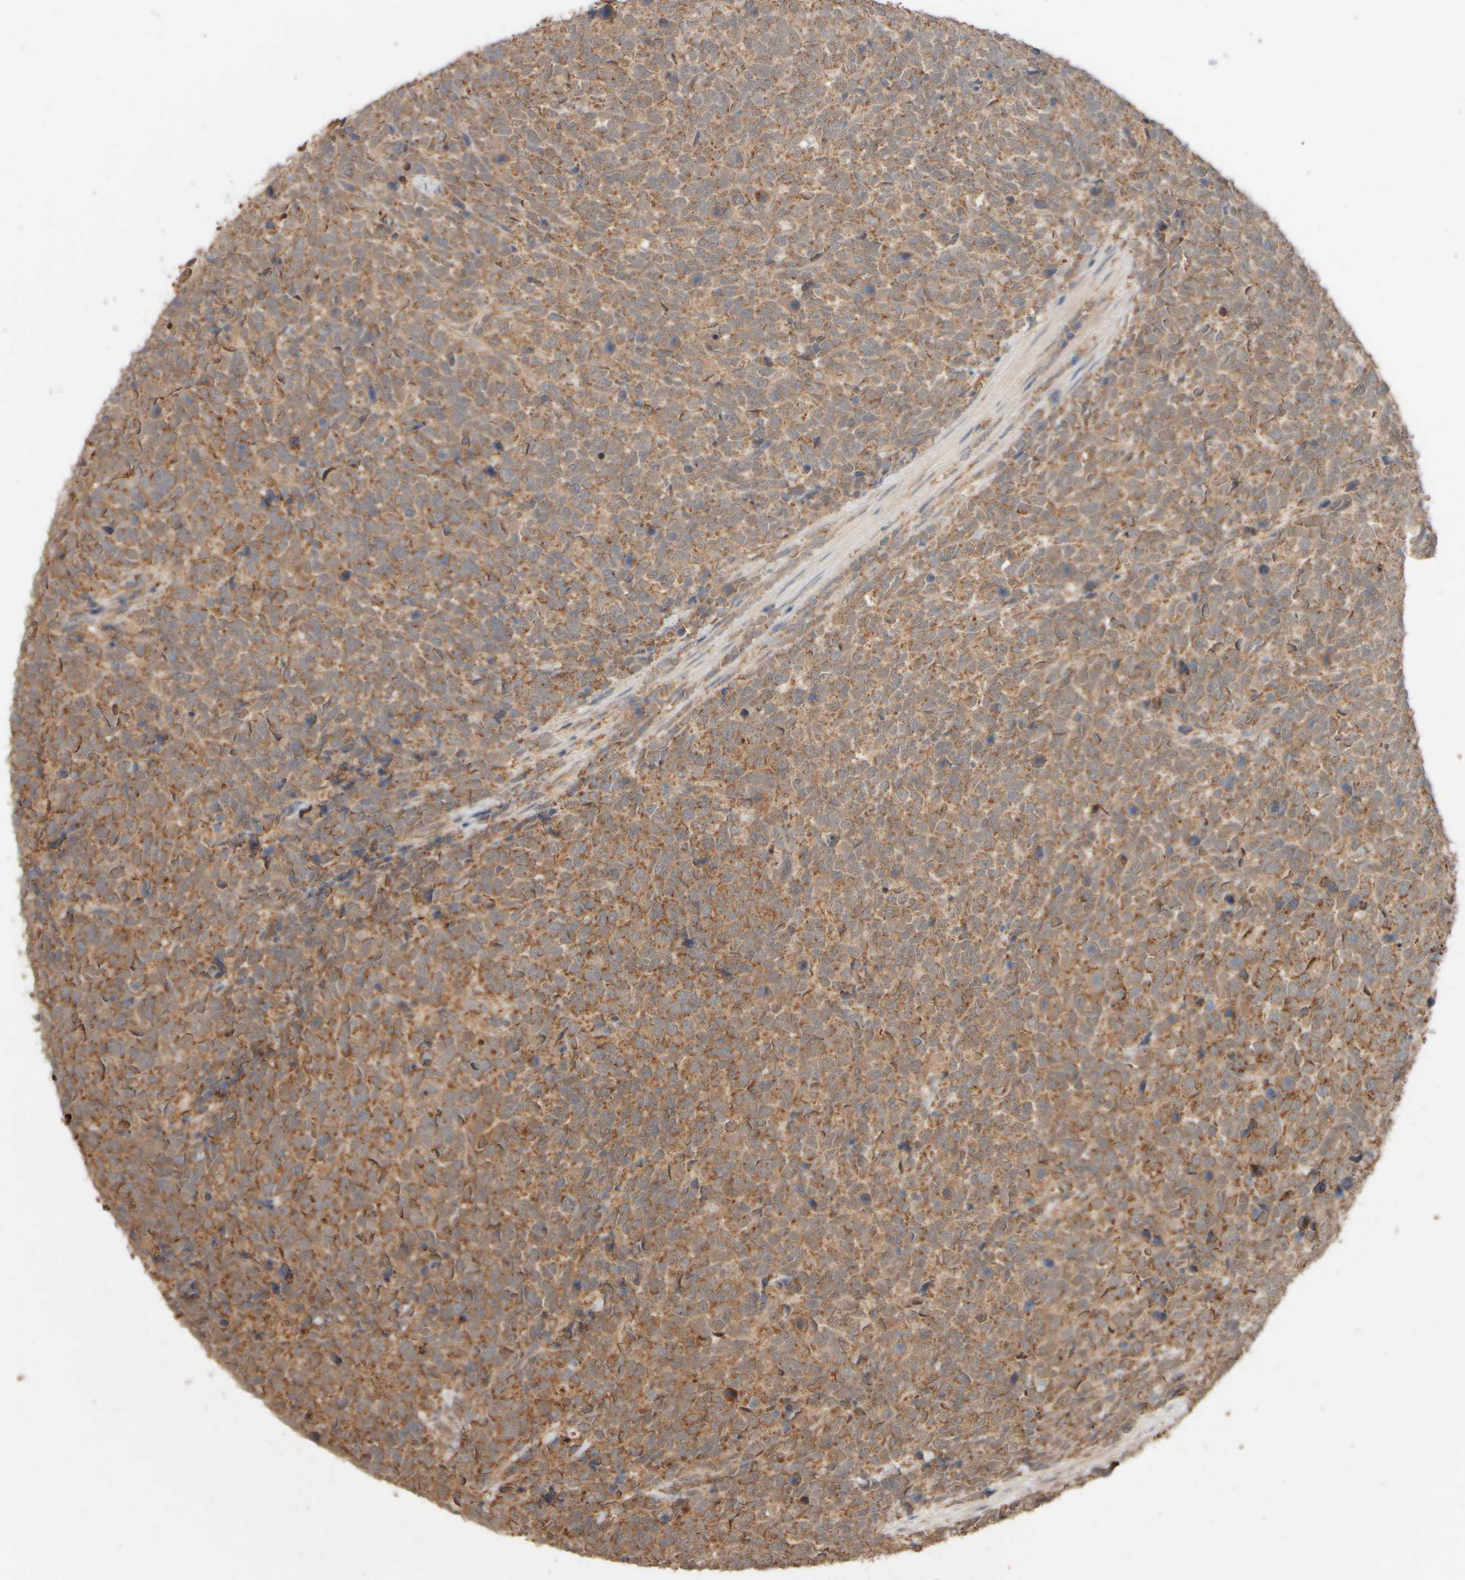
{"staining": {"intensity": "moderate", "quantity": ">75%", "location": "cytoplasmic/membranous"}, "tissue": "urothelial cancer", "cell_type": "Tumor cells", "image_type": "cancer", "snomed": [{"axis": "morphology", "description": "Urothelial carcinoma, High grade"}, {"axis": "topography", "description": "Urinary bladder"}], "caption": "Tumor cells exhibit moderate cytoplasmic/membranous positivity in approximately >75% of cells in urothelial cancer.", "gene": "EIF2B3", "patient": {"sex": "female", "age": 82}}